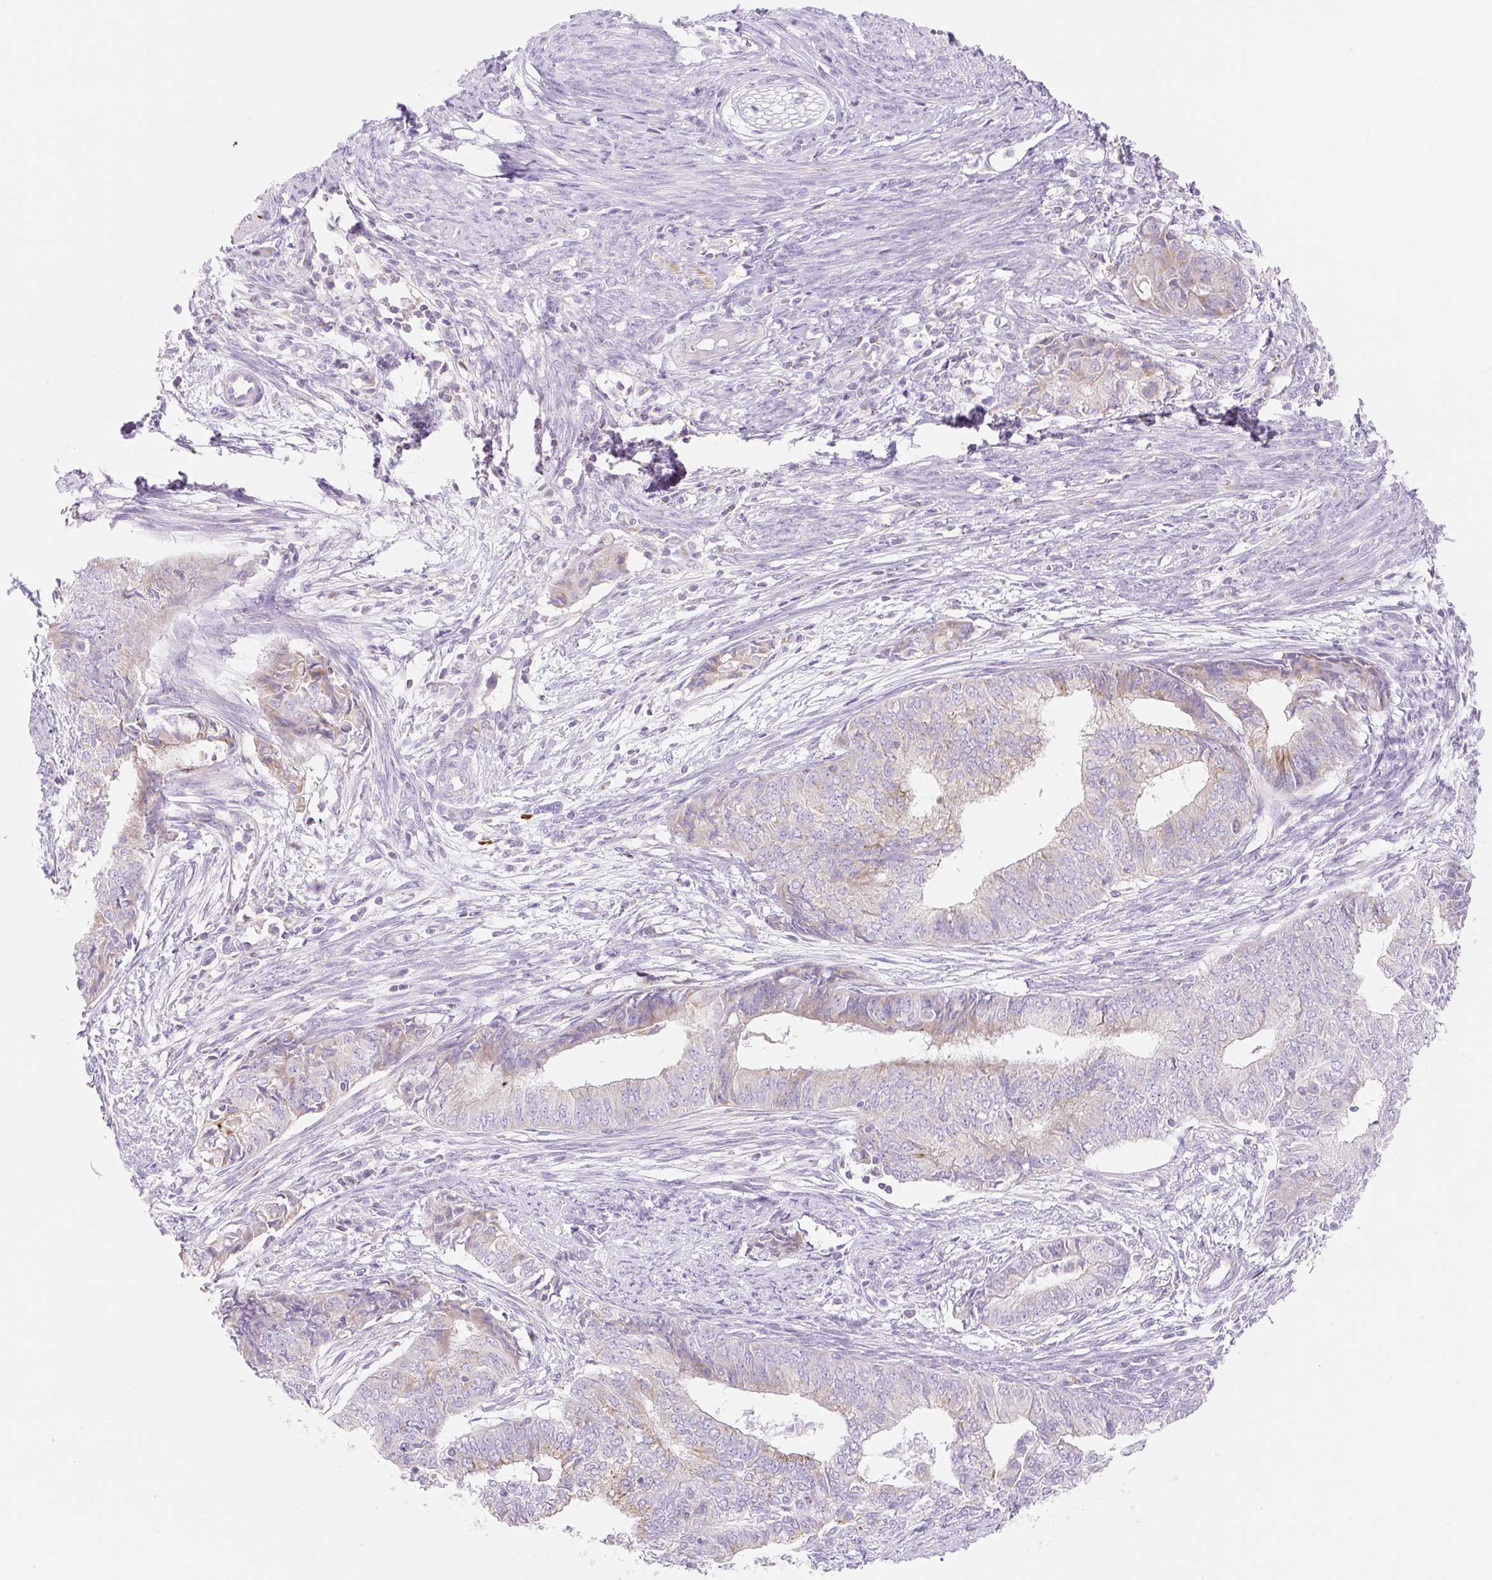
{"staining": {"intensity": "weak", "quantity": "<25%", "location": "cytoplasmic/membranous"}, "tissue": "endometrial cancer", "cell_type": "Tumor cells", "image_type": "cancer", "snomed": [{"axis": "morphology", "description": "Adenocarcinoma, NOS"}, {"axis": "topography", "description": "Endometrium"}], "caption": "An IHC histopathology image of endometrial cancer (adenocarcinoma) is shown. There is no staining in tumor cells of endometrial cancer (adenocarcinoma). (Immunohistochemistry, brightfield microscopy, high magnification).", "gene": "FOCAD", "patient": {"sex": "female", "age": 62}}